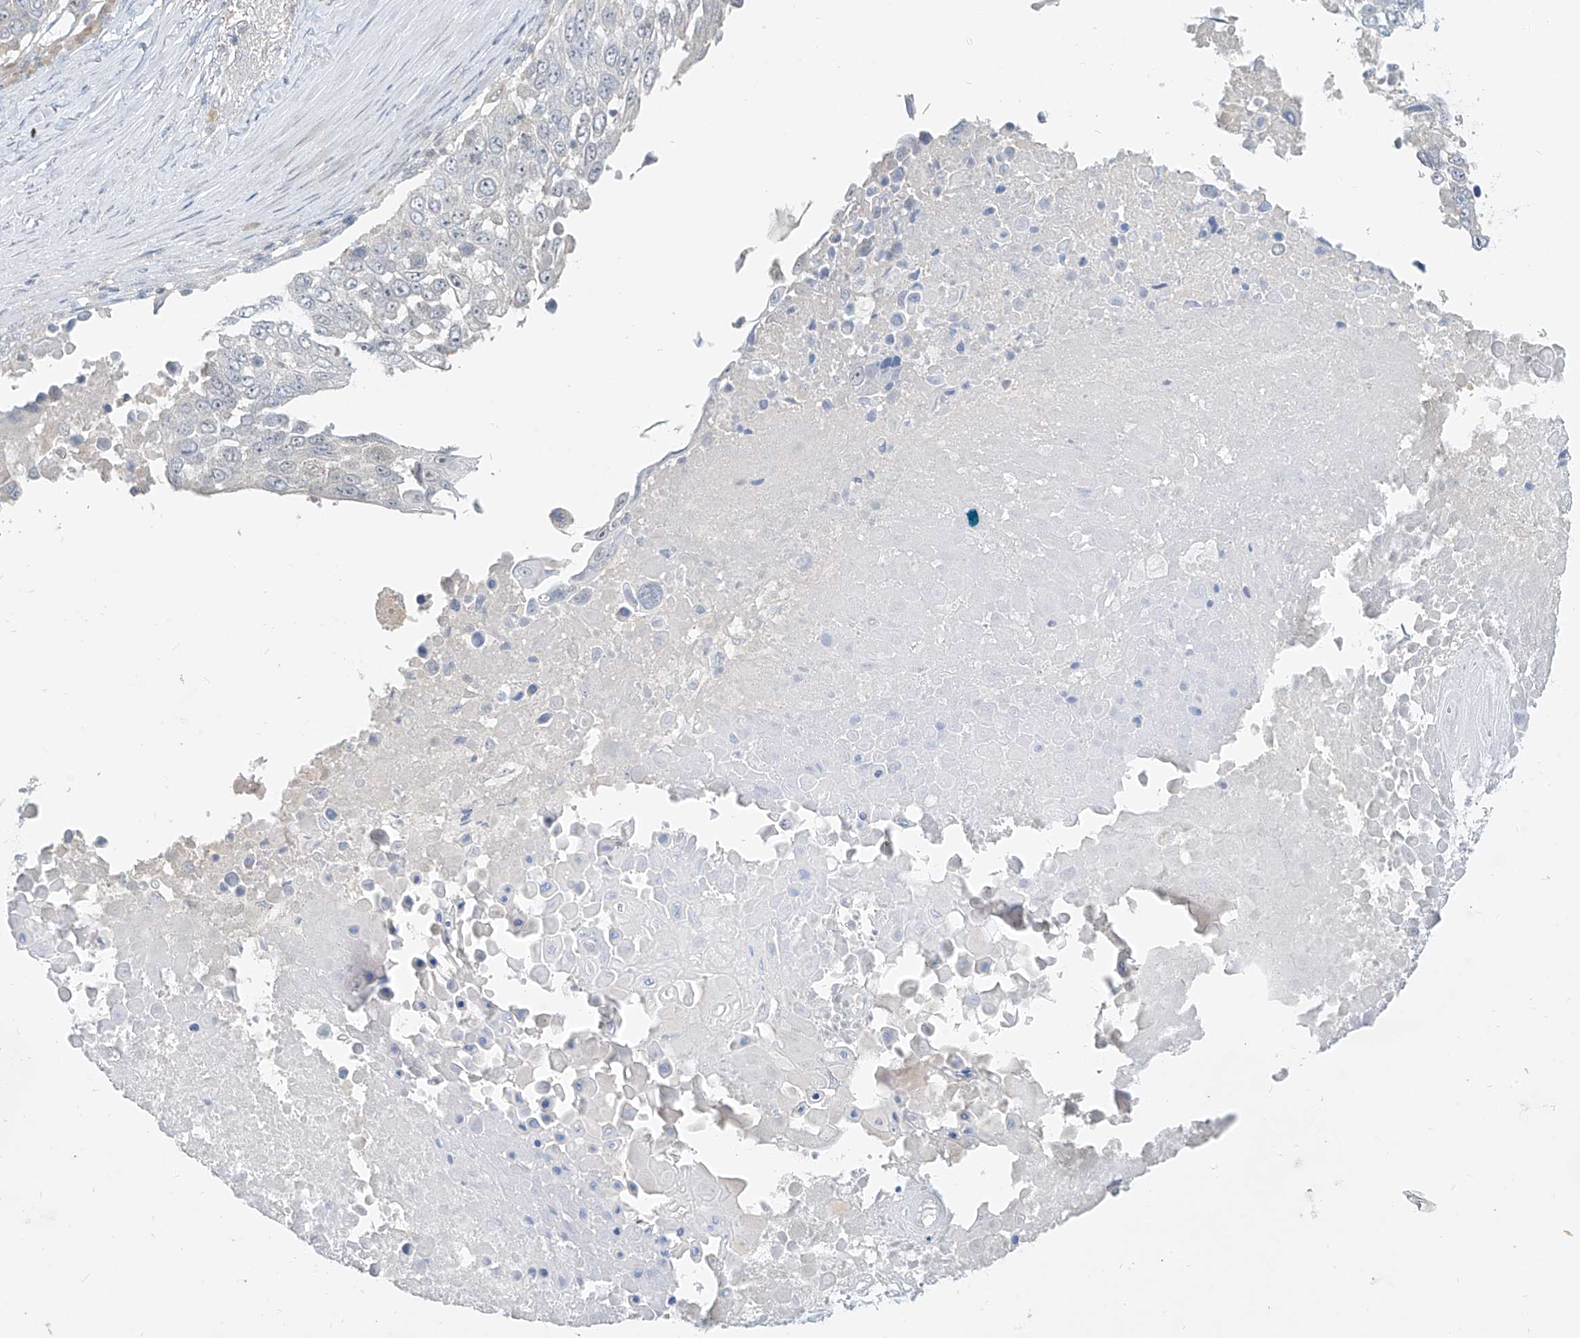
{"staining": {"intensity": "strong", "quantity": "<25%", "location": "cytoplasmic/membranous"}, "tissue": "lung cancer", "cell_type": "Tumor cells", "image_type": "cancer", "snomed": [{"axis": "morphology", "description": "Squamous cell carcinoma, NOS"}, {"axis": "topography", "description": "Lung"}], "caption": "This photomicrograph demonstrates immunohistochemistry (IHC) staining of human lung cancer, with medium strong cytoplasmic/membranous staining in about <25% of tumor cells.", "gene": "C2orf42", "patient": {"sex": "male", "age": 66}}